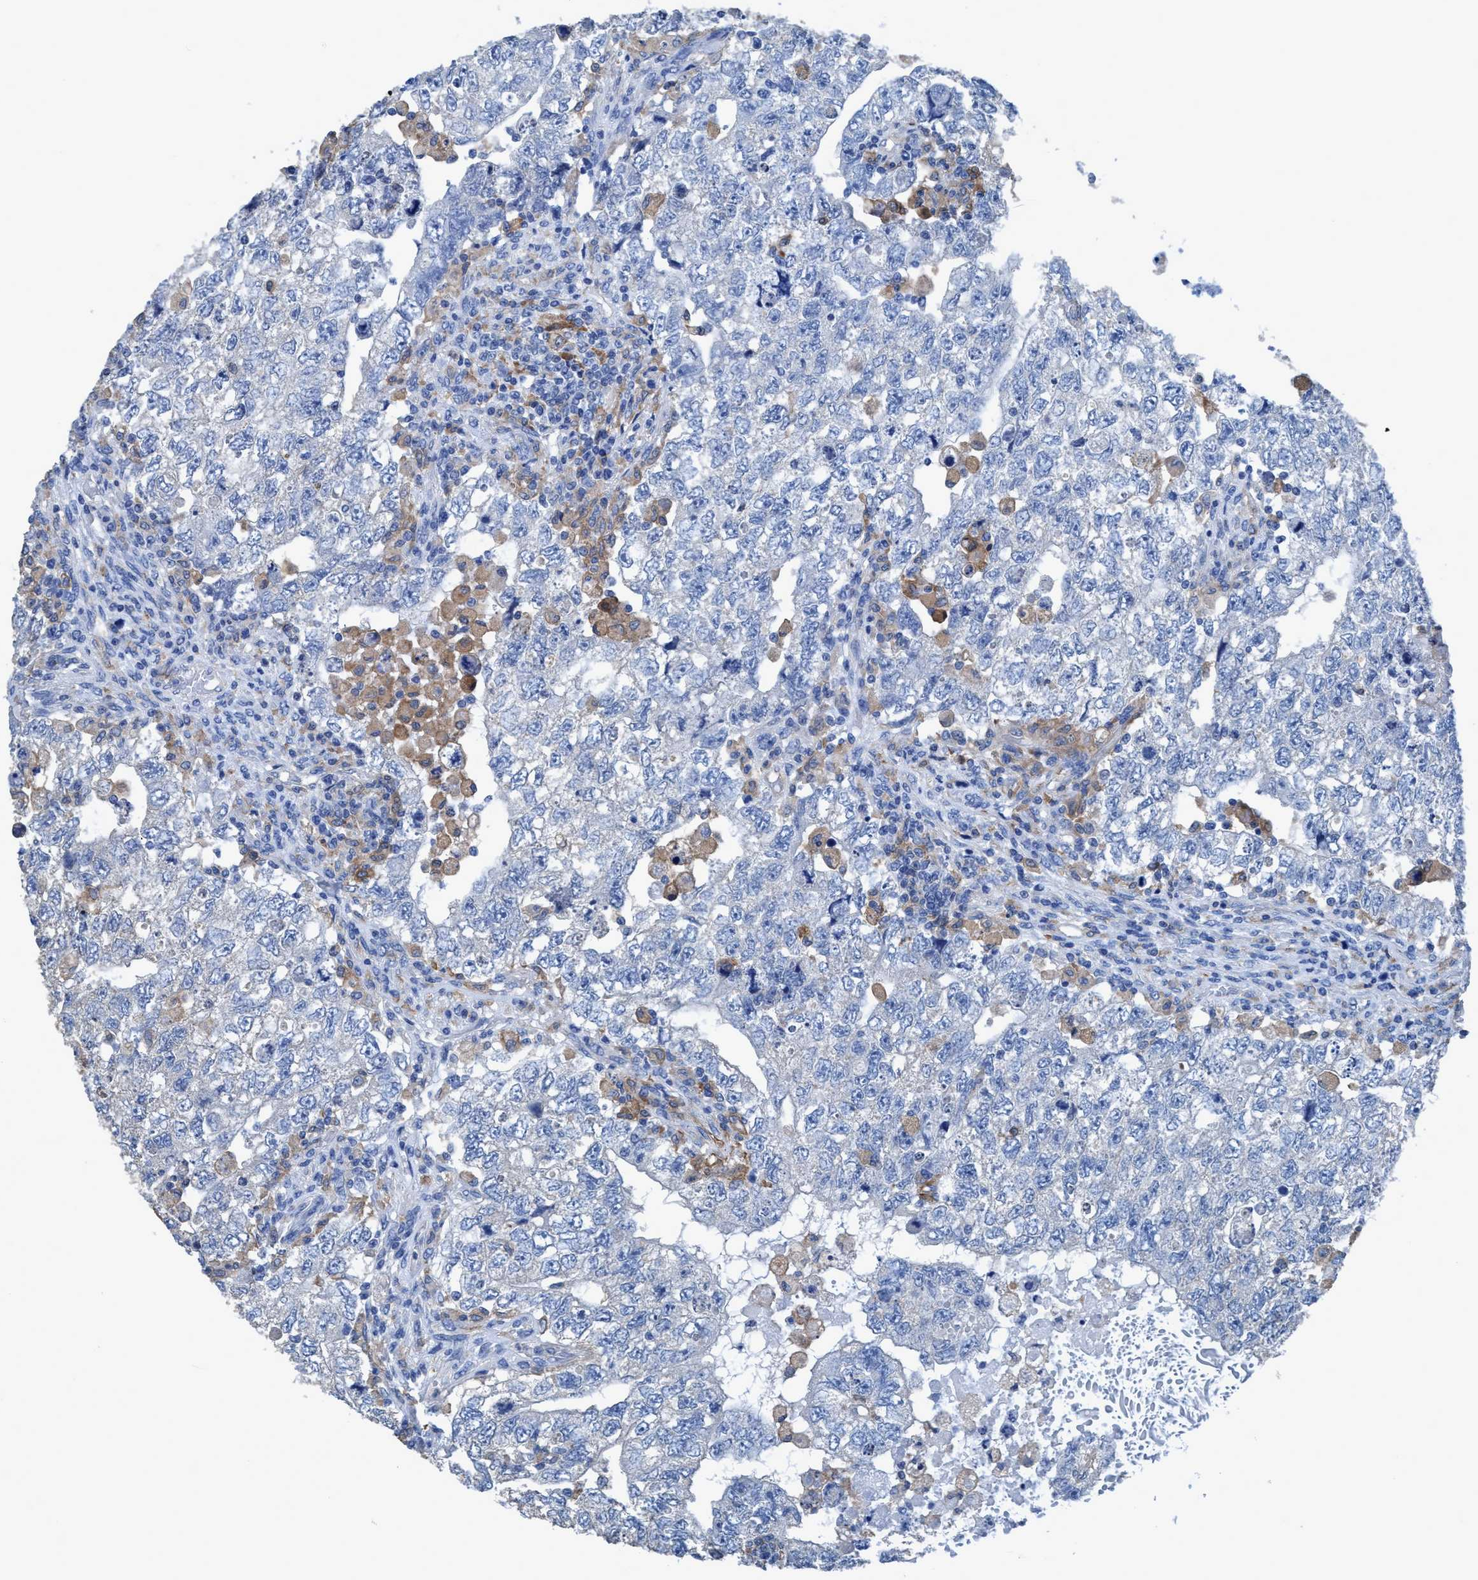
{"staining": {"intensity": "negative", "quantity": "none", "location": "none"}, "tissue": "testis cancer", "cell_type": "Tumor cells", "image_type": "cancer", "snomed": [{"axis": "morphology", "description": "Carcinoma, Embryonal, NOS"}, {"axis": "topography", "description": "Testis"}], "caption": "A micrograph of human testis cancer is negative for staining in tumor cells.", "gene": "DNAI1", "patient": {"sex": "male", "age": 36}}